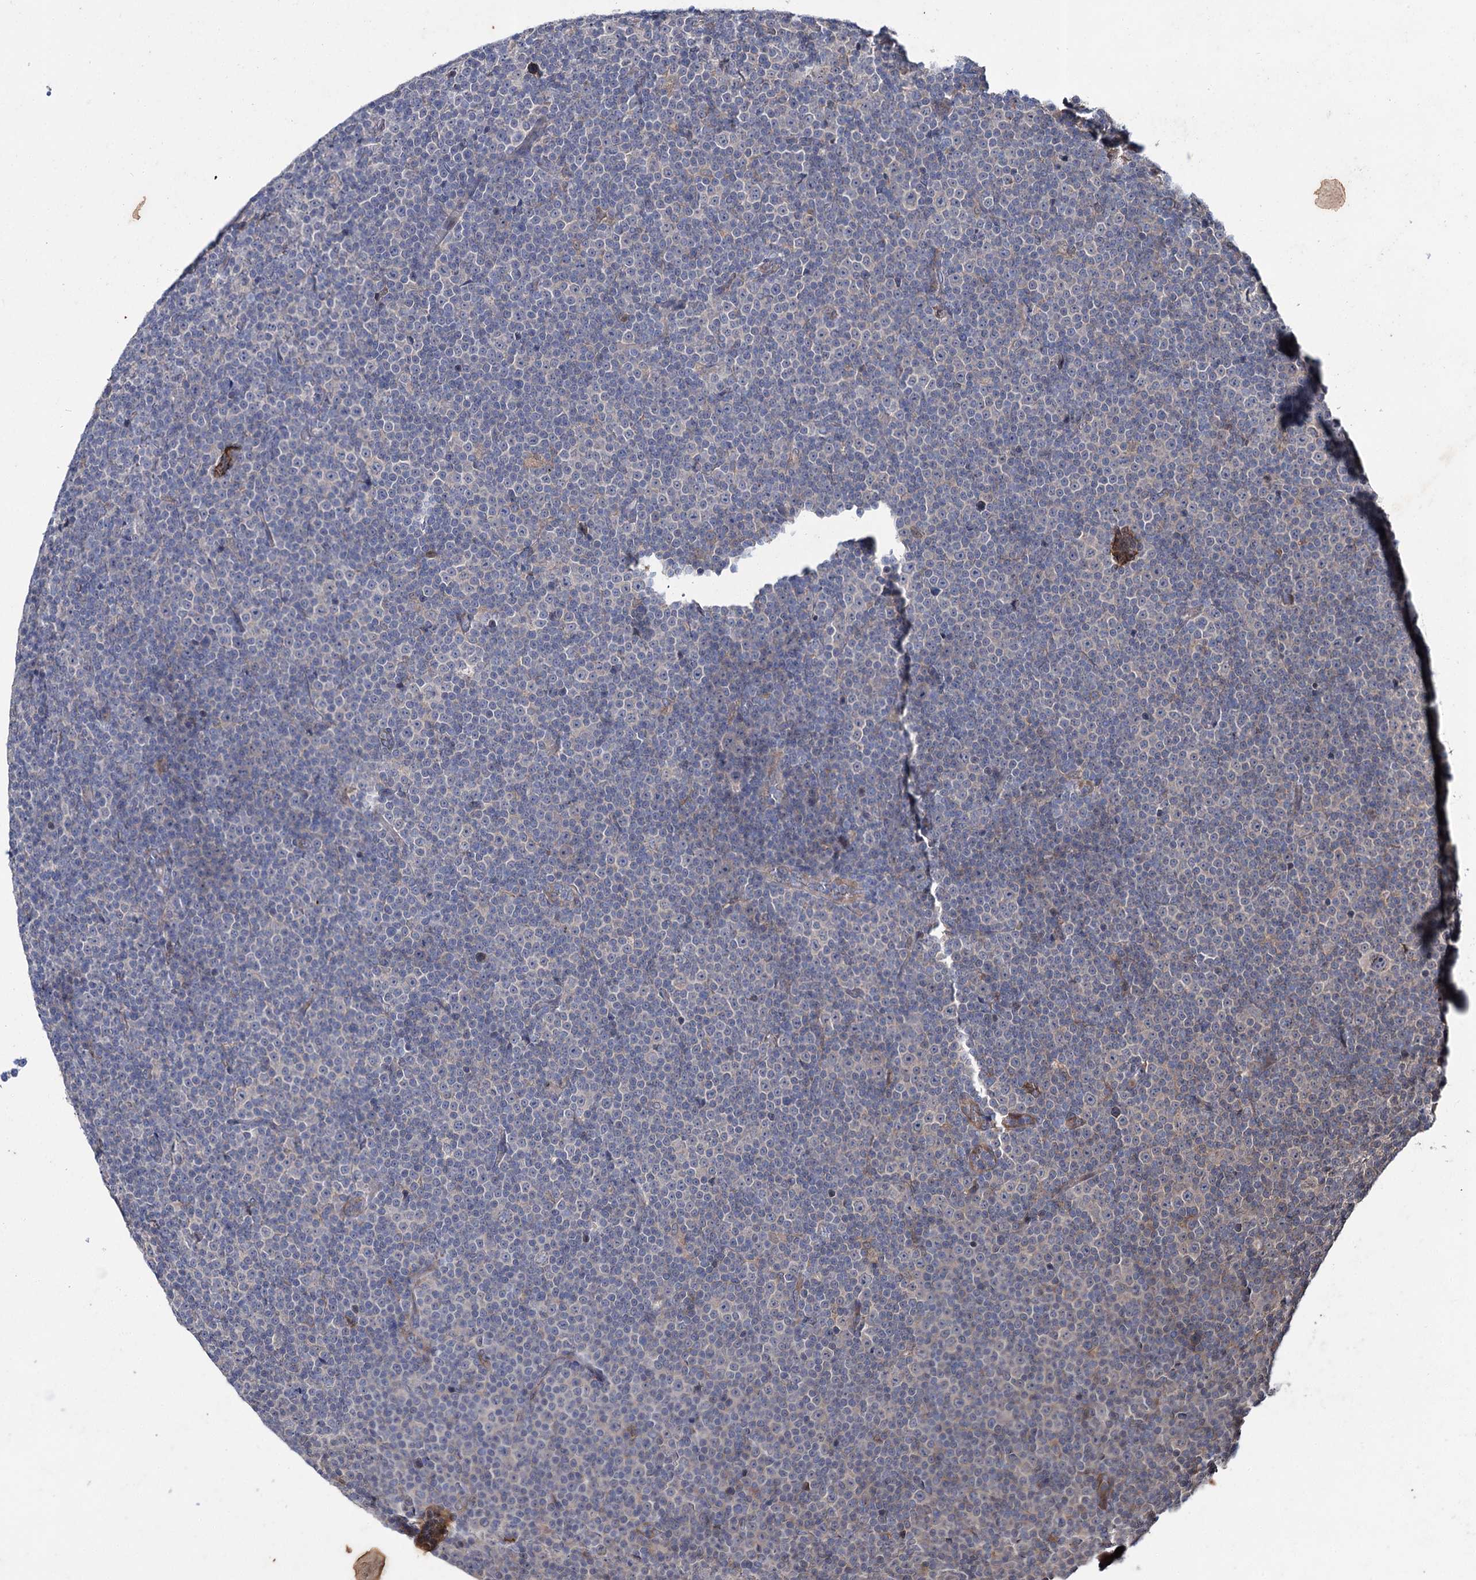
{"staining": {"intensity": "negative", "quantity": "none", "location": "none"}, "tissue": "lymphoma", "cell_type": "Tumor cells", "image_type": "cancer", "snomed": [{"axis": "morphology", "description": "Malignant lymphoma, non-Hodgkin's type, Low grade"}, {"axis": "topography", "description": "Lymph node"}], "caption": "The histopathology image reveals no significant positivity in tumor cells of lymphoma.", "gene": "PTPN3", "patient": {"sex": "female", "age": 67}}